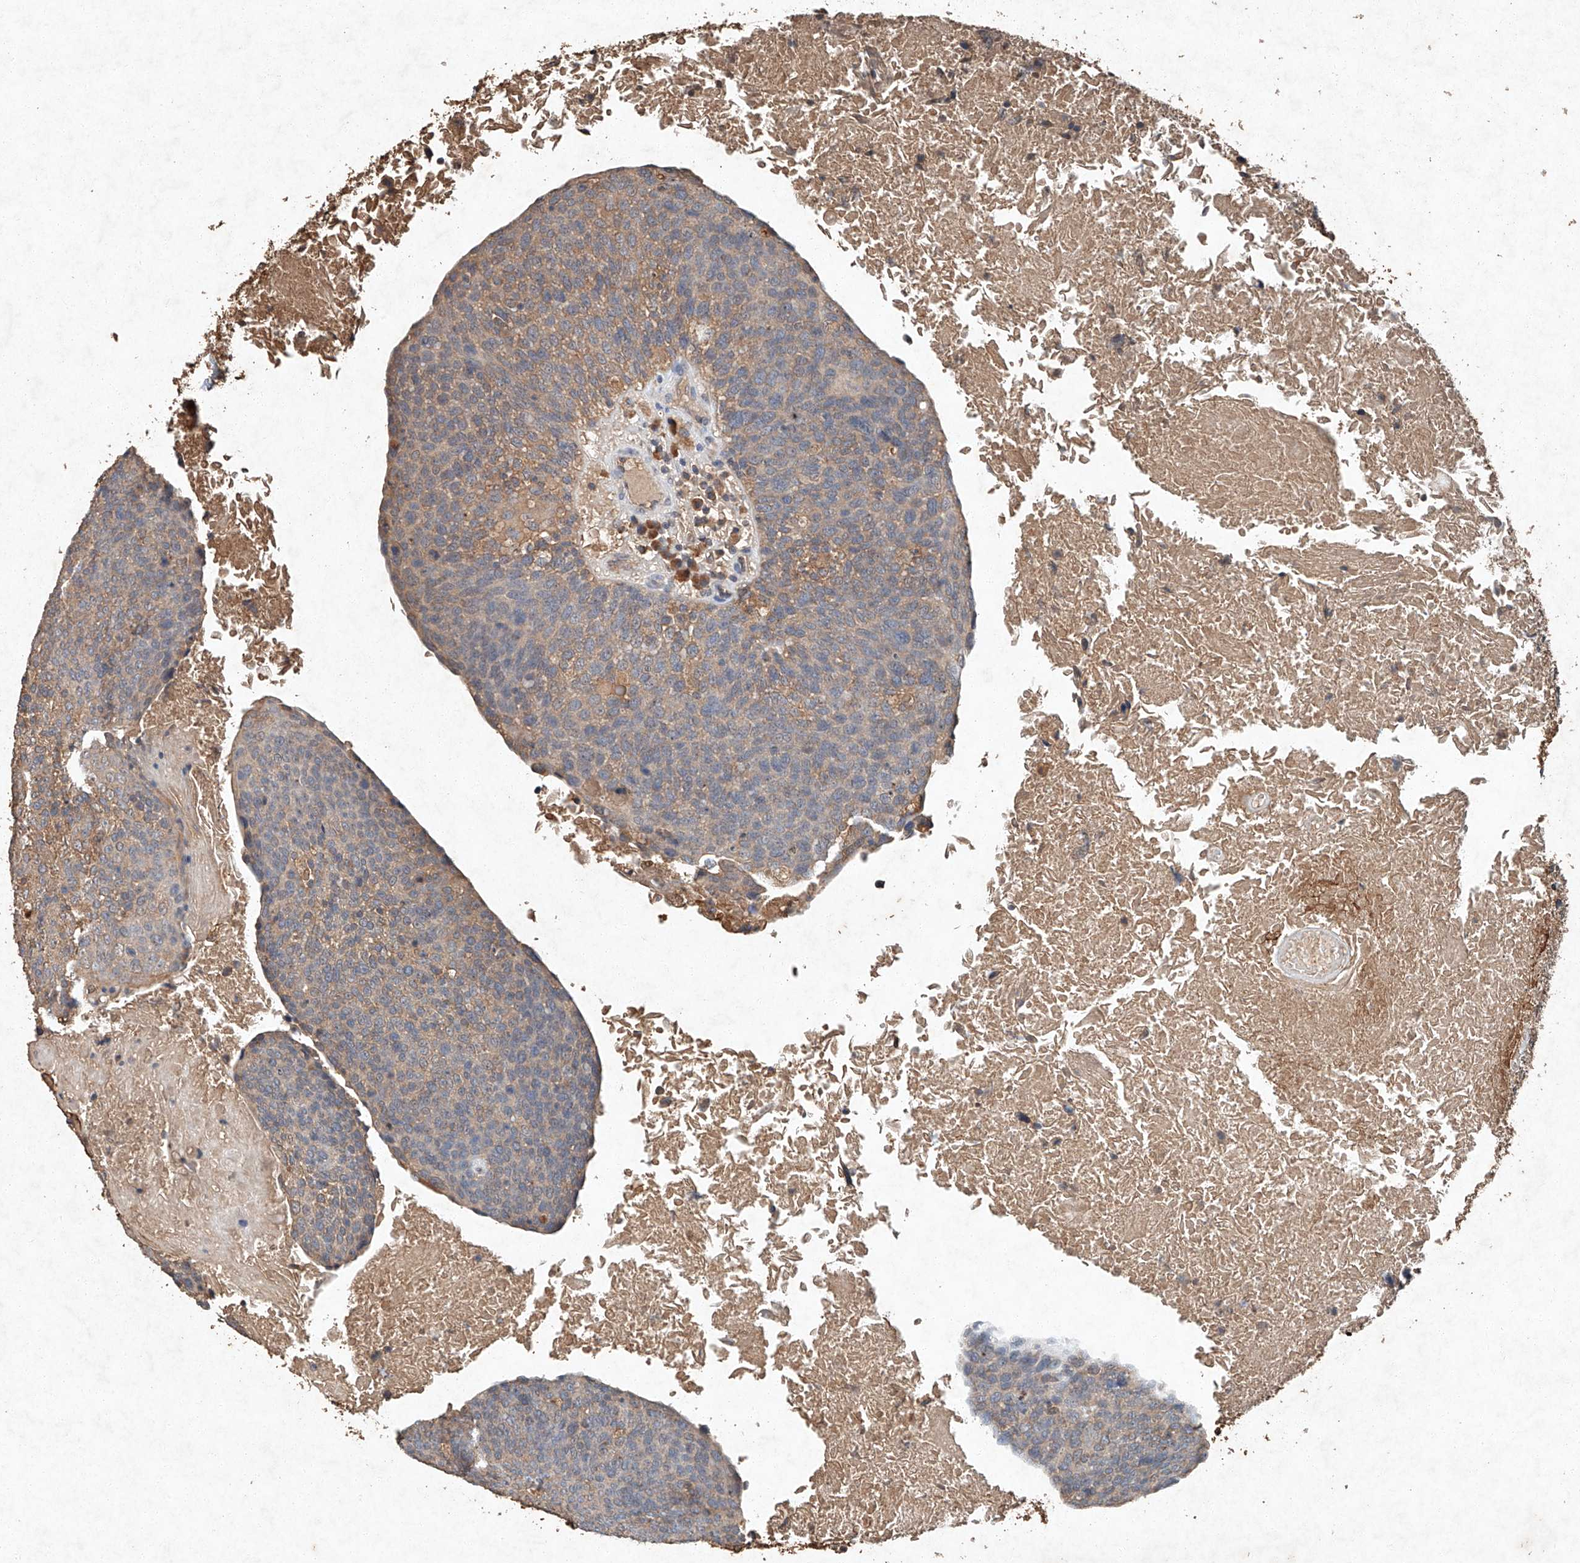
{"staining": {"intensity": "weak", "quantity": ">75%", "location": "cytoplasmic/membranous"}, "tissue": "head and neck cancer", "cell_type": "Tumor cells", "image_type": "cancer", "snomed": [{"axis": "morphology", "description": "Squamous cell carcinoma, NOS"}, {"axis": "morphology", "description": "Squamous cell carcinoma, metastatic, NOS"}, {"axis": "topography", "description": "Lymph node"}, {"axis": "topography", "description": "Head-Neck"}], "caption": "IHC micrograph of neoplastic tissue: human head and neck cancer (metastatic squamous cell carcinoma) stained using IHC exhibits low levels of weak protein expression localized specifically in the cytoplasmic/membranous of tumor cells, appearing as a cytoplasmic/membranous brown color.", "gene": "STK3", "patient": {"sex": "male", "age": 62}}